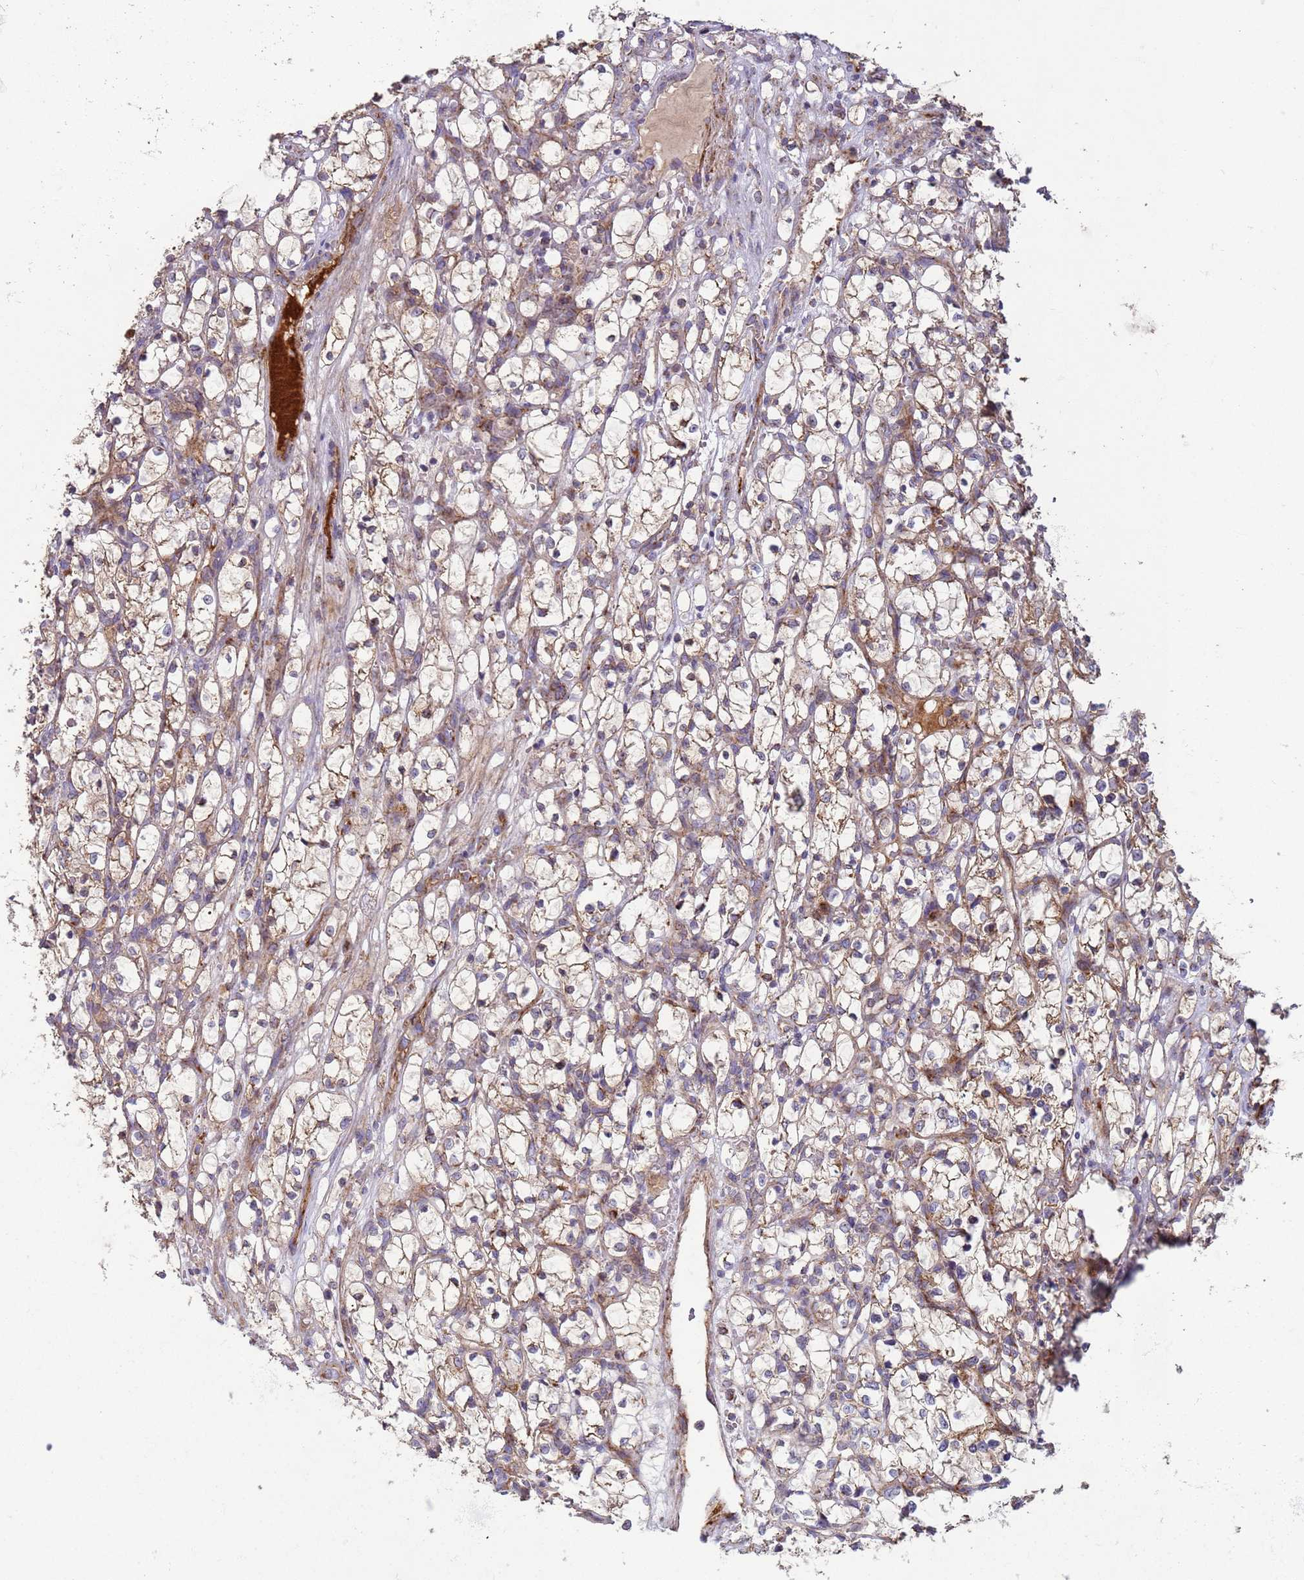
{"staining": {"intensity": "weak", "quantity": "25%-75%", "location": "cytoplasmic/membranous"}, "tissue": "renal cancer", "cell_type": "Tumor cells", "image_type": "cancer", "snomed": [{"axis": "morphology", "description": "Adenocarcinoma, NOS"}, {"axis": "topography", "description": "Kidney"}], "caption": "Immunohistochemical staining of renal cancer demonstrates low levels of weak cytoplasmic/membranous protein positivity in approximately 25%-75% of tumor cells. (DAB (3,3'-diaminobenzidine) IHC with brightfield microscopy, high magnification).", "gene": "FBXO33", "patient": {"sex": "female", "age": 69}}